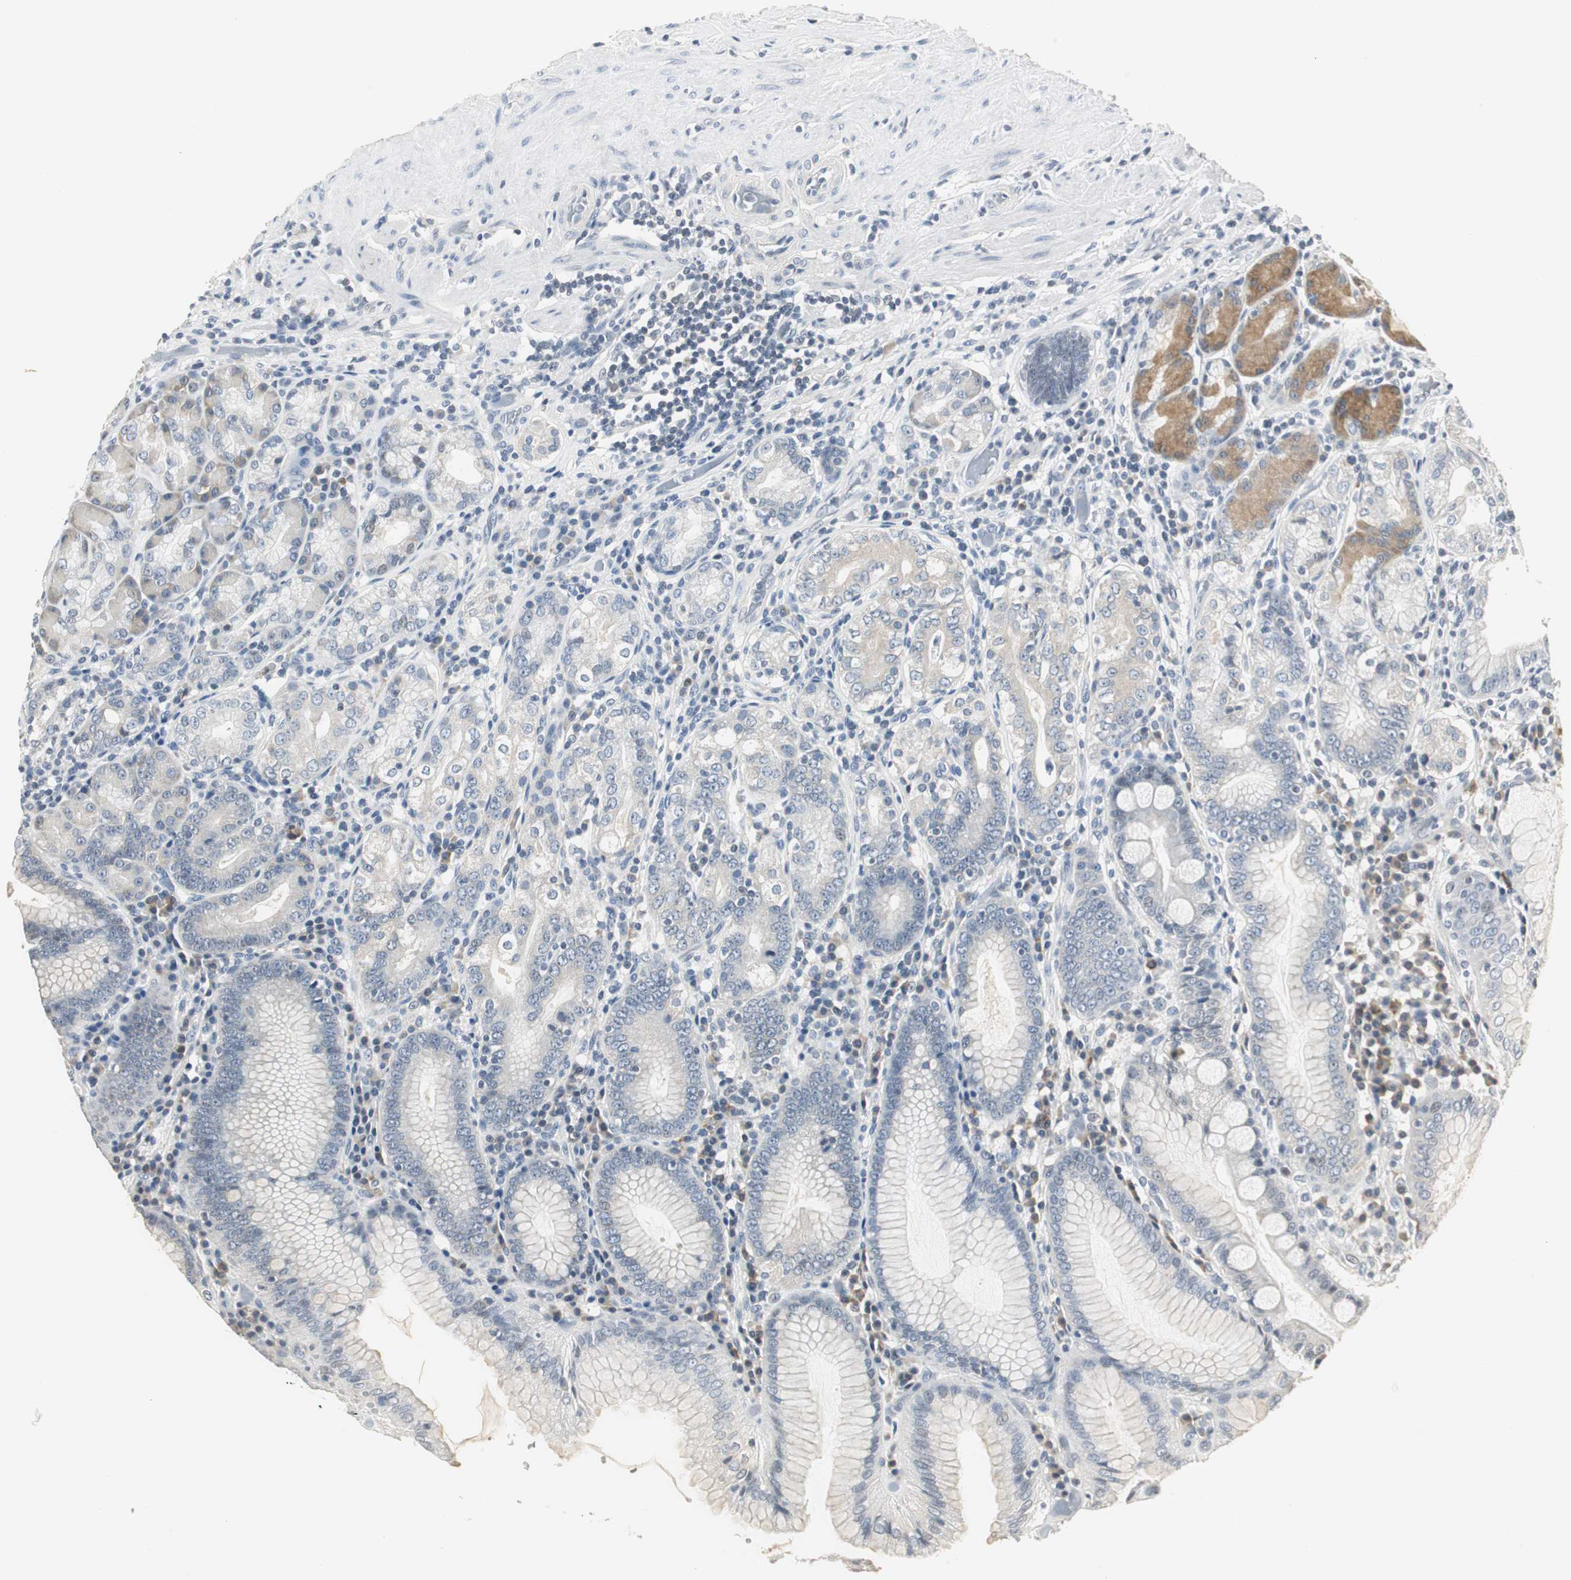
{"staining": {"intensity": "moderate", "quantity": "<25%", "location": "cytoplasmic/membranous"}, "tissue": "stomach", "cell_type": "Glandular cells", "image_type": "normal", "snomed": [{"axis": "morphology", "description": "Normal tissue, NOS"}, {"axis": "topography", "description": "Stomach, lower"}], "caption": "A photomicrograph of human stomach stained for a protein exhibits moderate cytoplasmic/membranous brown staining in glandular cells.", "gene": "CCT5", "patient": {"sex": "female", "age": 76}}